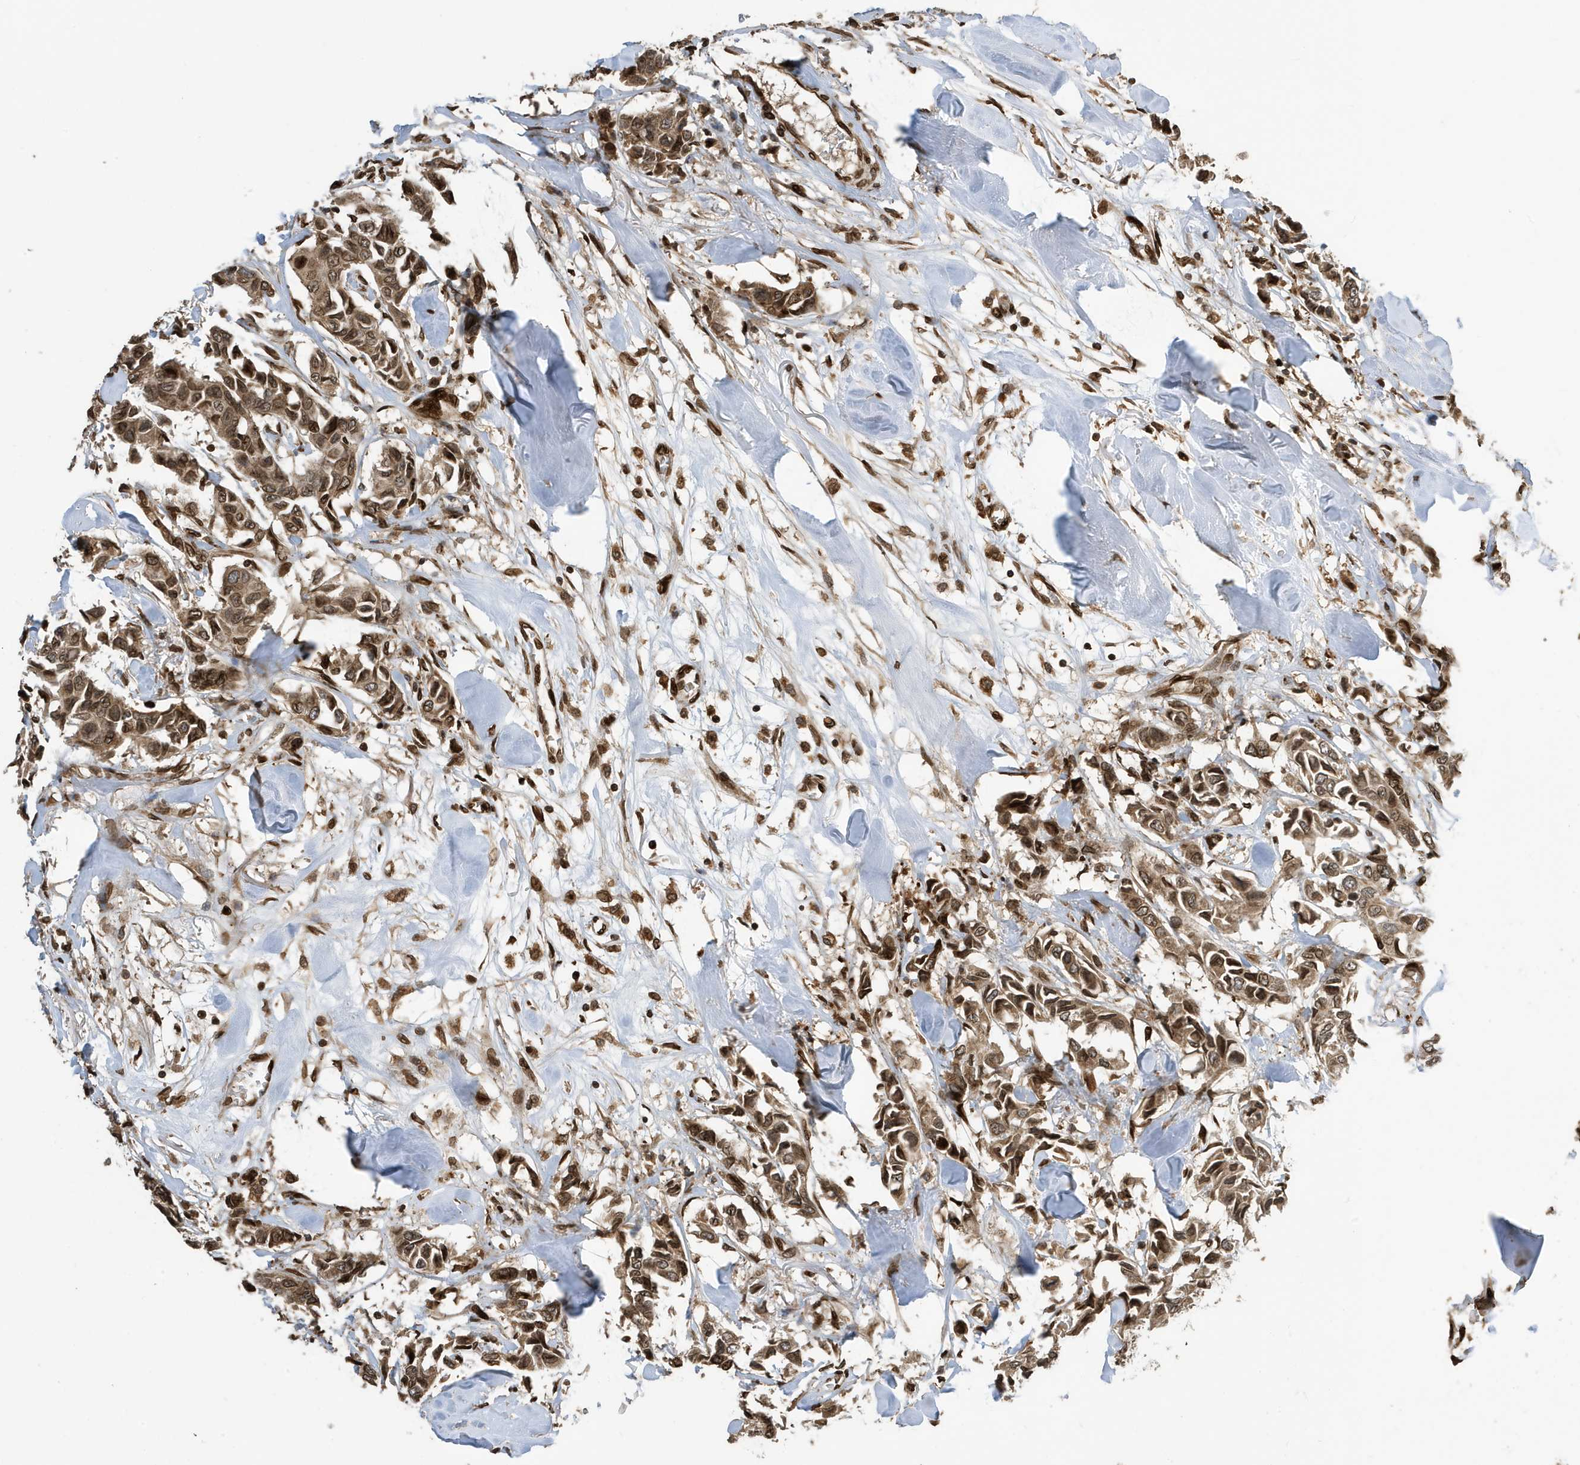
{"staining": {"intensity": "moderate", "quantity": ">75%", "location": "cytoplasmic/membranous,nuclear"}, "tissue": "breast cancer", "cell_type": "Tumor cells", "image_type": "cancer", "snomed": [{"axis": "morphology", "description": "Duct carcinoma"}, {"axis": "topography", "description": "Breast"}], "caption": "This is an image of IHC staining of breast cancer, which shows moderate positivity in the cytoplasmic/membranous and nuclear of tumor cells.", "gene": "DUSP18", "patient": {"sex": "female", "age": 80}}